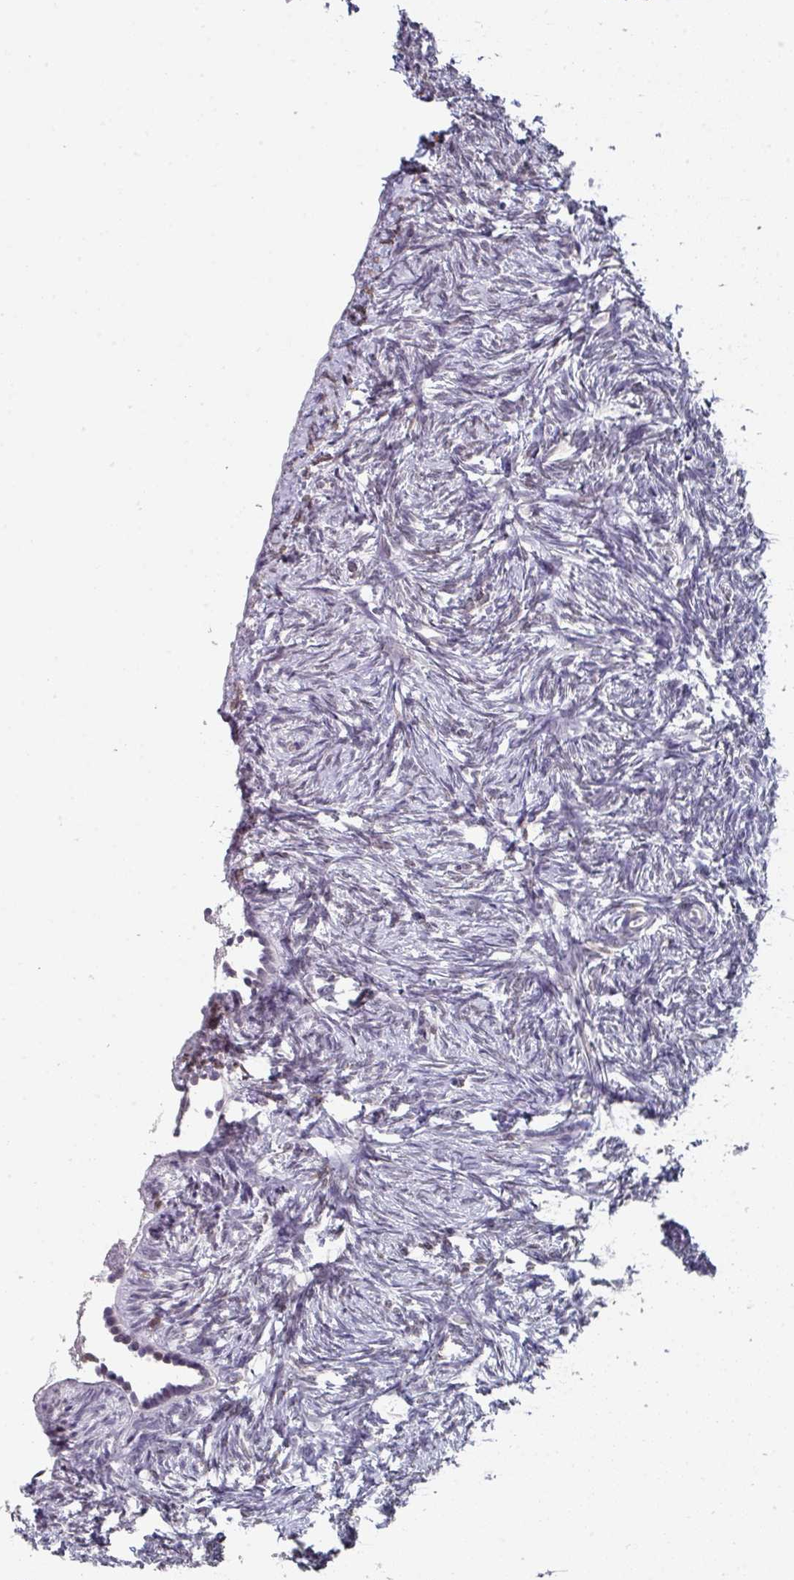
{"staining": {"intensity": "negative", "quantity": "none", "location": "none"}, "tissue": "ovary", "cell_type": "Ovarian stroma cells", "image_type": "normal", "snomed": [{"axis": "morphology", "description": "Normal tissue, NOS"}, {"axis": "topography", "description": "Ovary"}], "caption": "Ovary stained for a protein using immunohistochemistry (IHC) shows no staining ovarian stroma cells.", "gene": "RASAL3", "patient": {"sex": "female", "age": 51}}